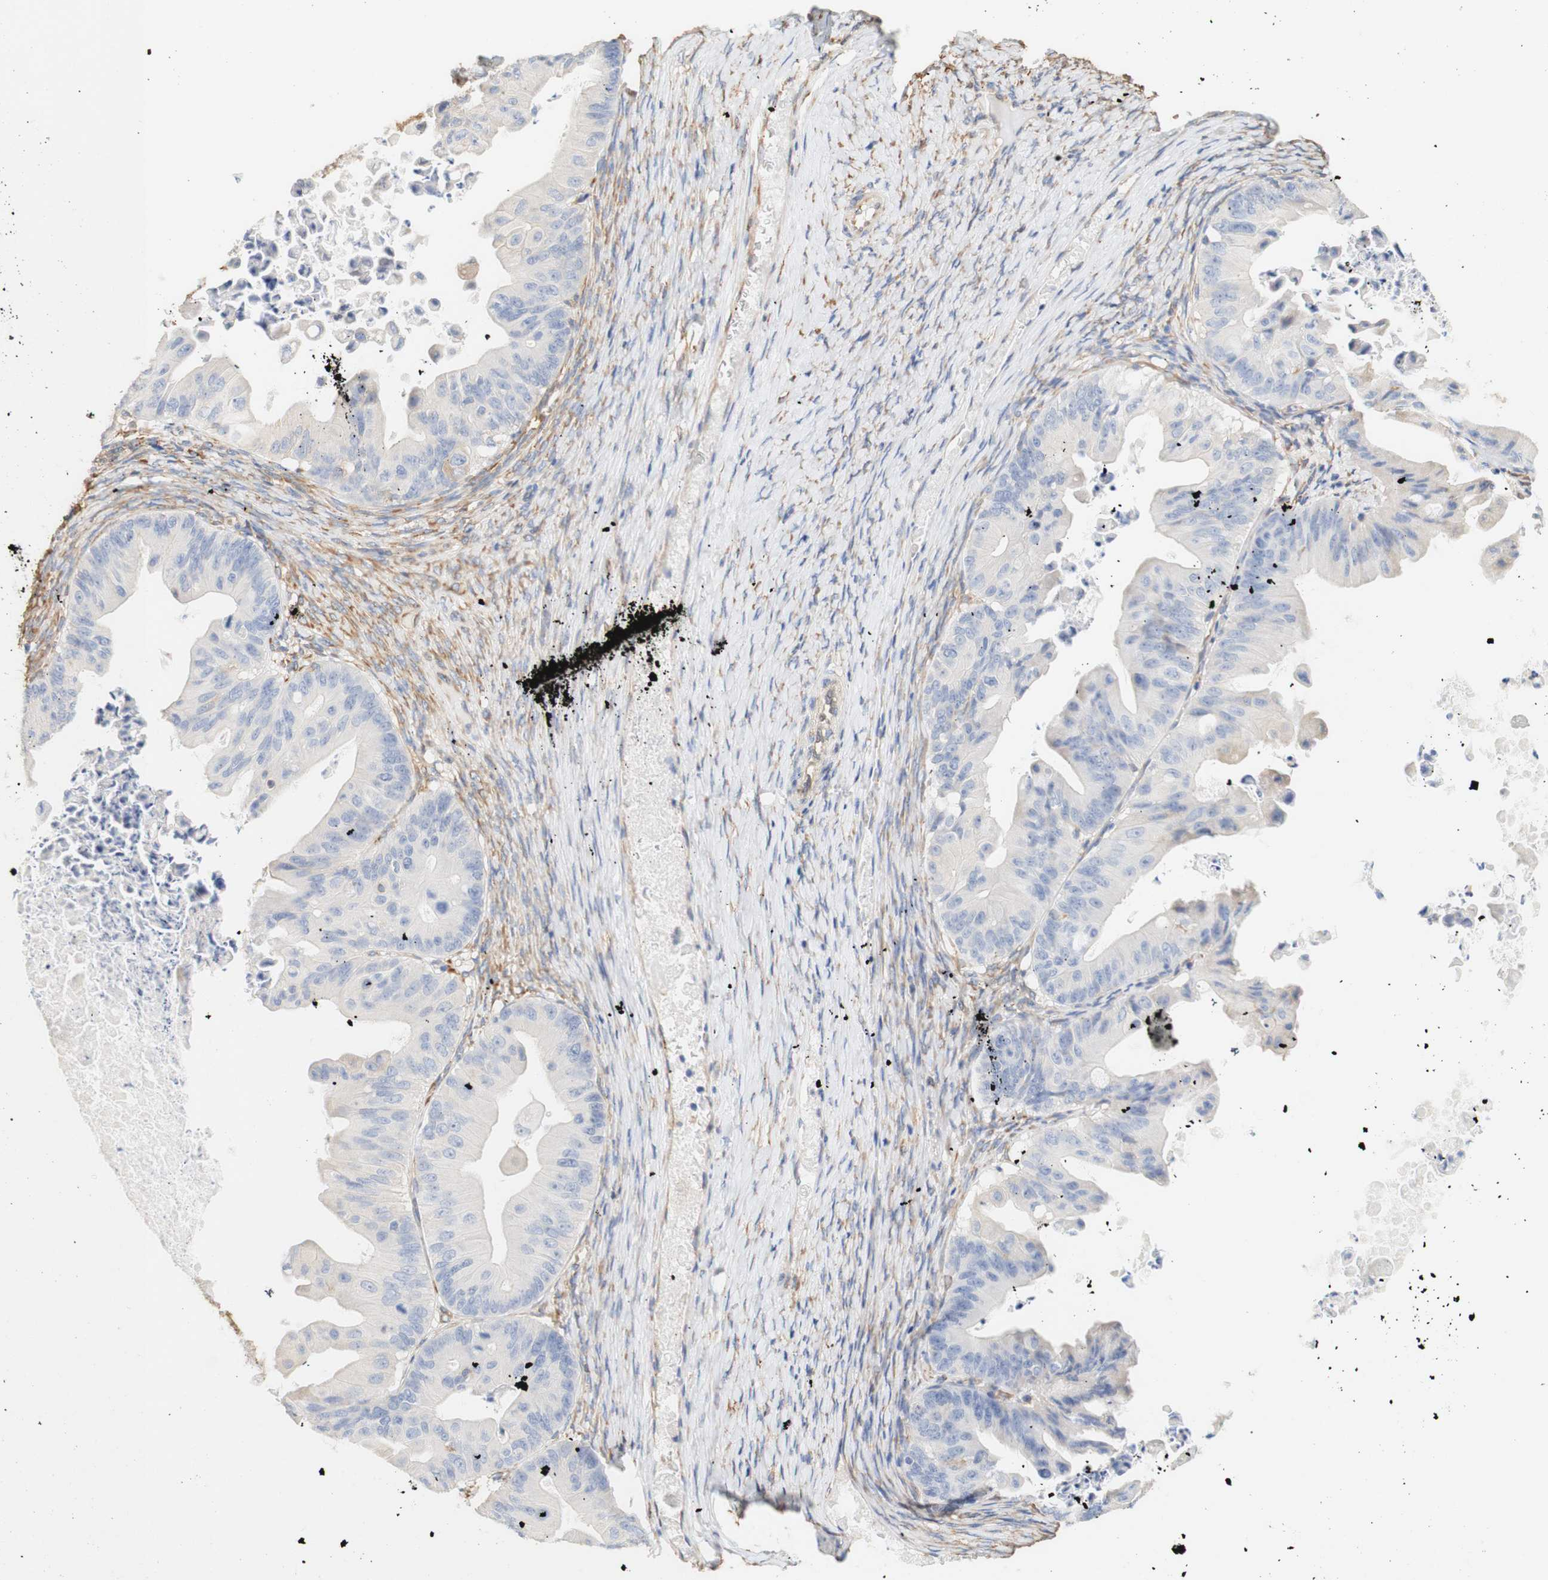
{"staining": {"intensity": "negative", "quantity": "none", "location": "none"}, "tissue": "ovarian cancer", "cell_type": "Tumor cells", "image_type": "cancer", "snomed": [{"axis": "morphology", "description": "Cystadenocarcinoma, mucinous, NOS"}, {"axis": "topography", "description": "Ovary"}], "caption": "DAB (3,3'-diaminobenzidine) immunohistochemical staining of human mucinous cystadenocarcinoma (ovarian) reveals no significant expression in tumor cells.", "gene": "EIF2AK4", "patient": {"sex": "female", "age": 37}}